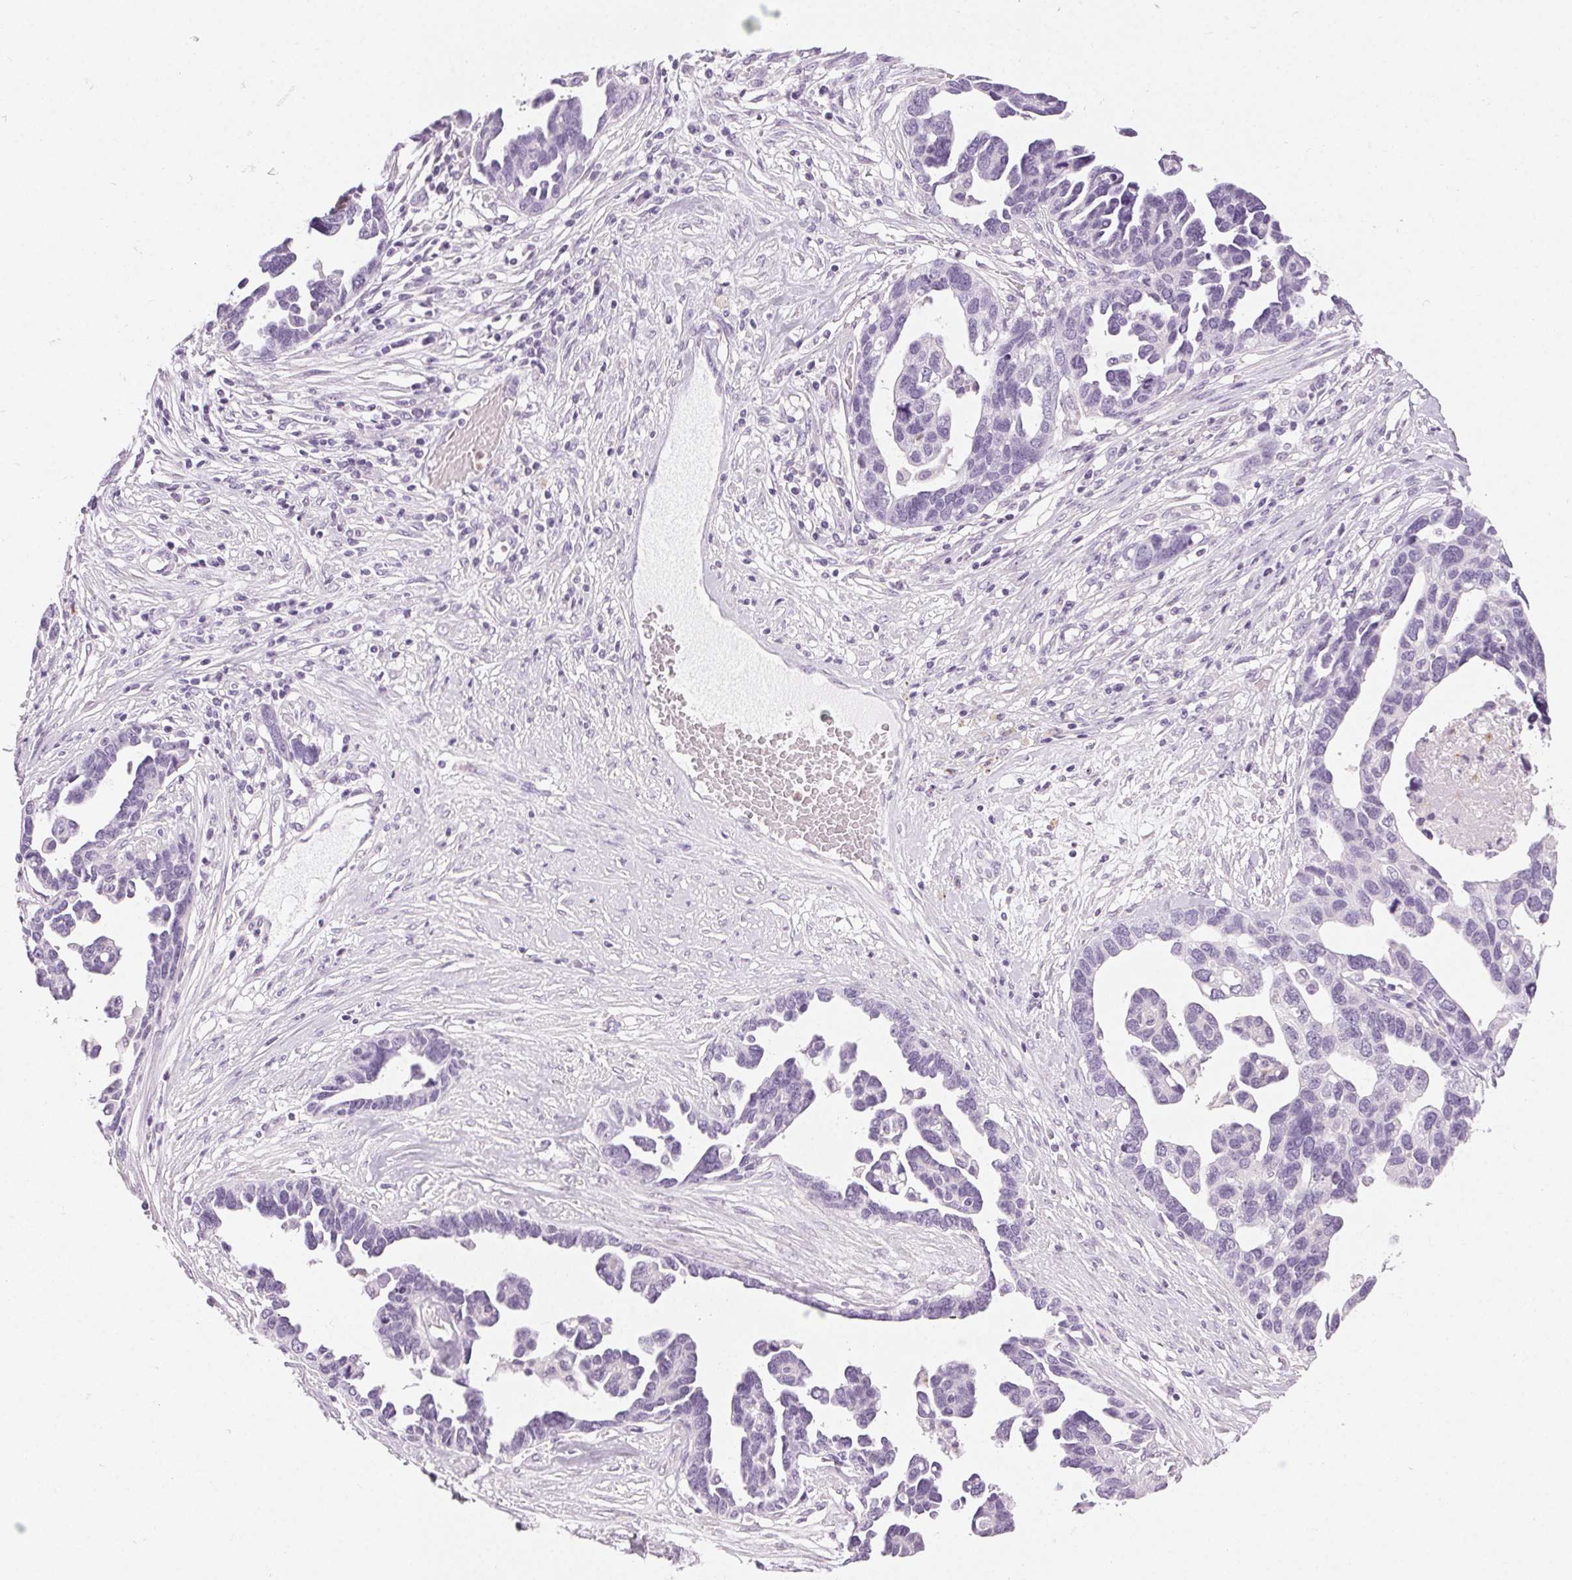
{"staining": {"intensity": "negative", "quantity": "none", "location": "none"}, "tissue": "ovarian cancer", "cell_type": "Tumor cells", "image_type": "cancer", "snomed": [{"axis": "morphology", "description": "Cystadenocarcinoma, serous, NOS"}, {"axis": "topography", "description": "Ovary"}], "caption": "Ovarian cancer stained for a protein using IHC demonstrates no positivity tumor cells.", "gene": "MPO", "patient": {"sex": "female", "age": 54}}